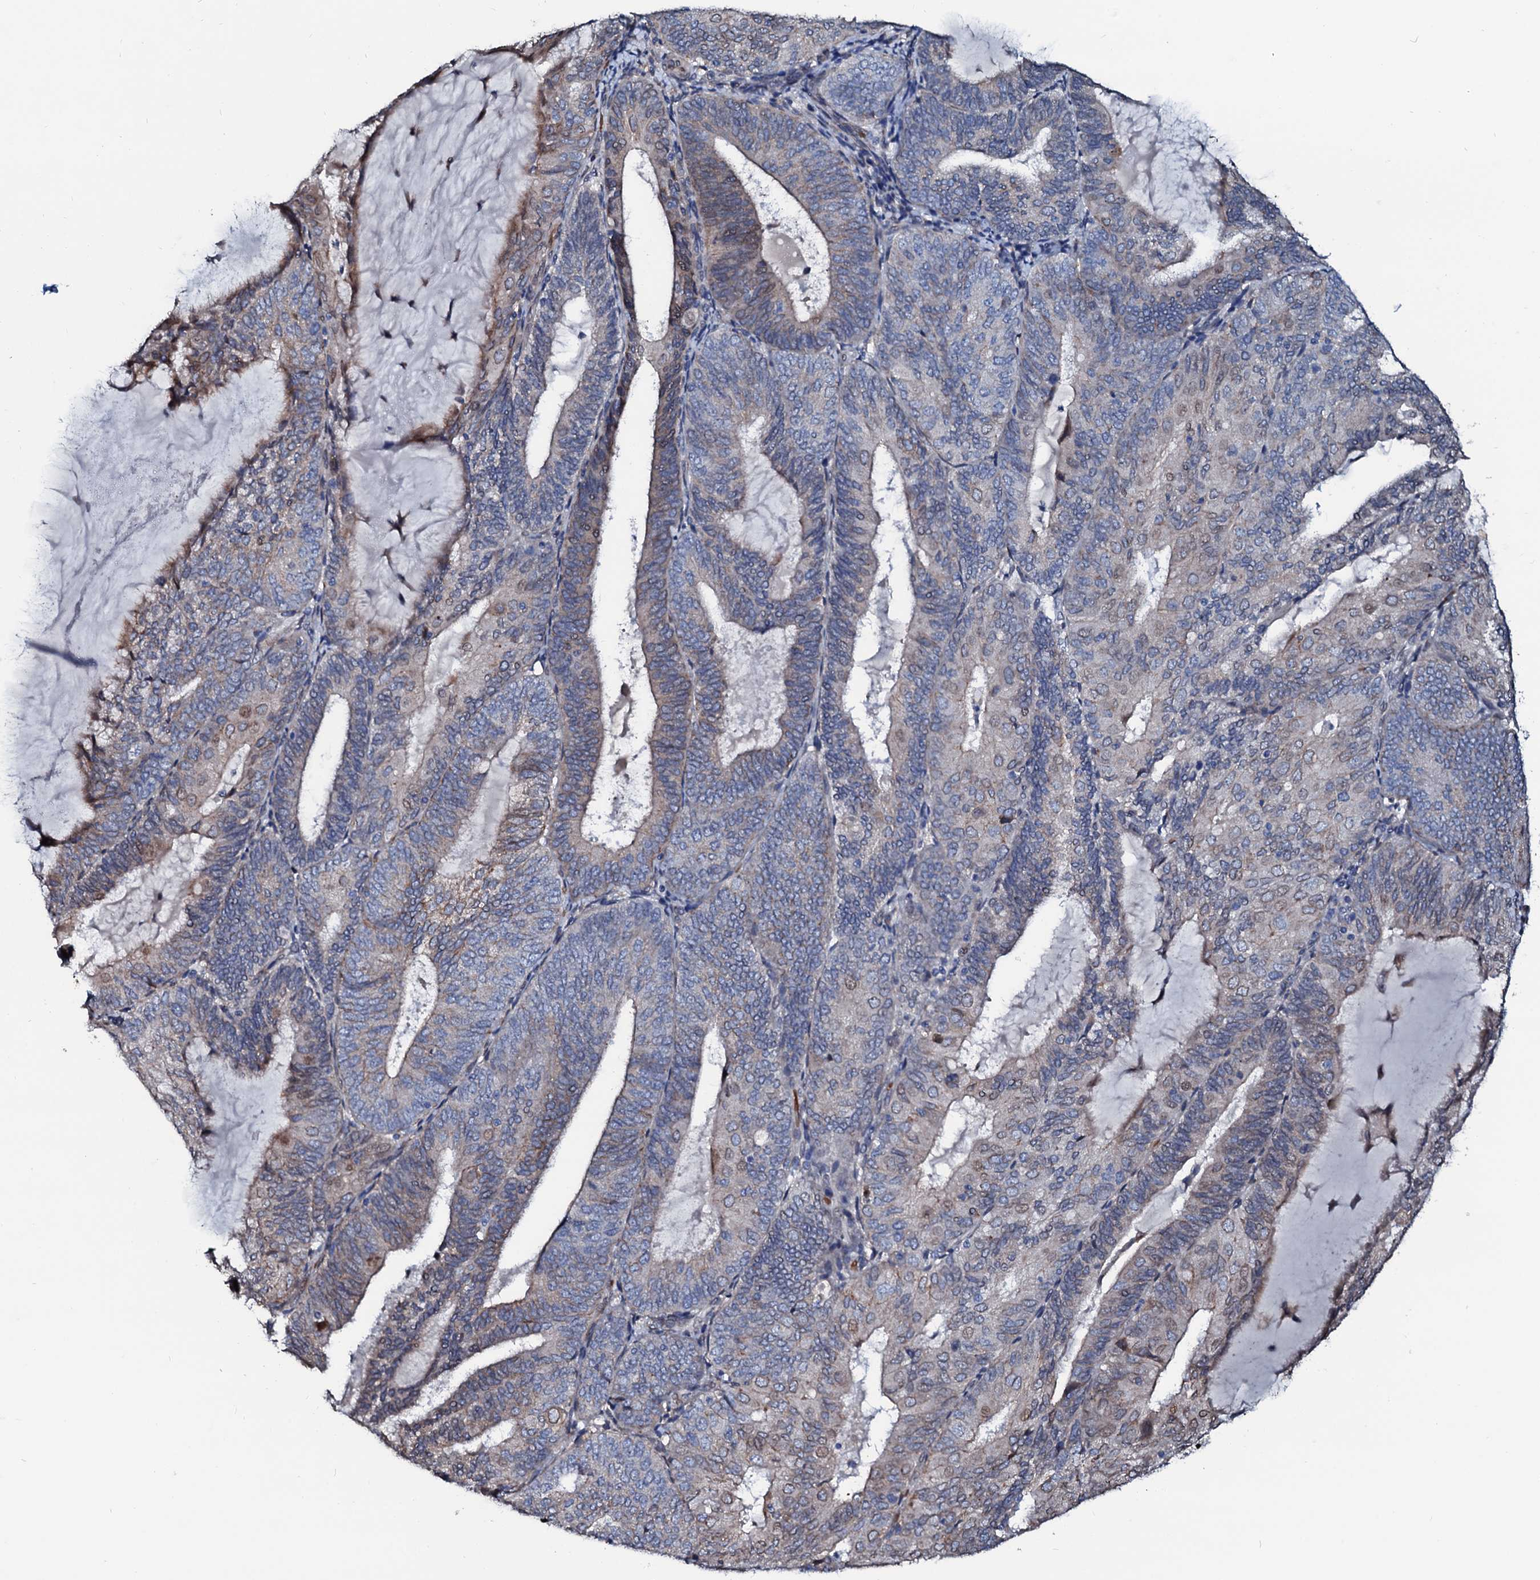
{"staining": {"intensity": "weak", "quantity": "<25%", "location": "cytoplasmic/membranous"}, "tissue": "endometrial cancer", "cell_type": "Tumor cells", "image_type": "cancer", "snomed": [{"axis": "morphology", "description": "Adenocarcinoma, NOS"}, {"axis": "topography", "description": "Endometrium"}], "caption": "Tumor cells are negative for protein expression in human endometrial adenocarcinoma. (Stains: DAB (3,3'-diaminobenzidine) immunohistochemistry with hematoxylin counter stain, Microscopy: brightfield microscopy at high magnification).", "gene": "NRP2", "patient": {"sex": "female", "age": 81}}